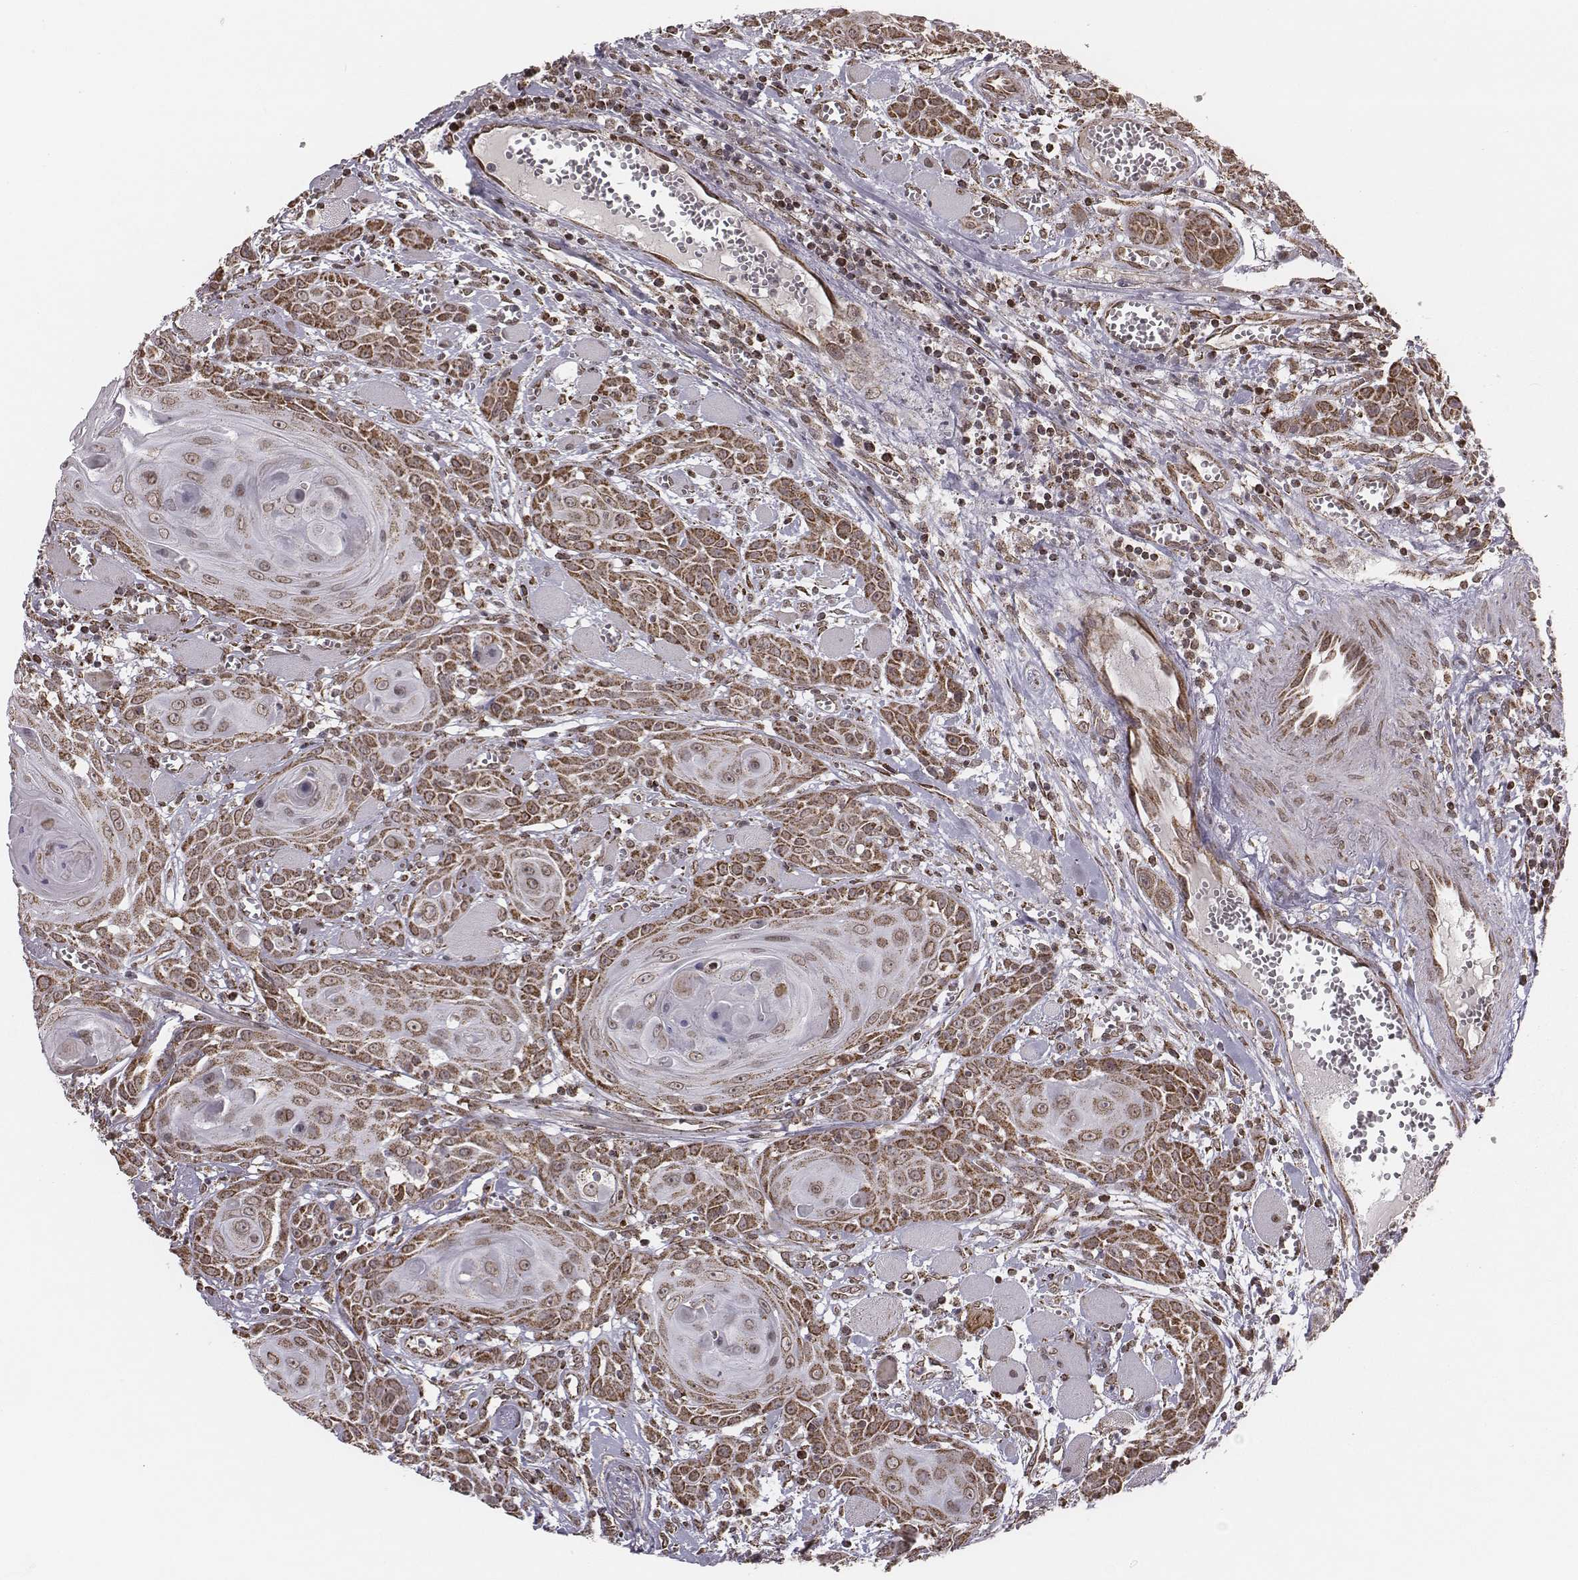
{"staining": {"intensity": "moderate", "quantity": ">75%", "location": "cytoplasmic/membranous"}, "tissue": "head and neck cancer", "cell_type": "Tumor cells", "image_type": "cancer", "snomed": [{"axis": "morphology", "description": "Squamous cell carcinoma, NOS"}, {"axis": "topography", "description": "Head-Neck"}], "caption": "Head and neck squamous cell carcinoma stained with DAB (3,3'-diaminobenzidine) immunohistochemistry (IHC) shows medium levels of moderate cytoplasmic/membranous staining in approximately >75% of tumor cells.", "gene": "ACOT2", "patient": {"sex": "female", "age": 80}}